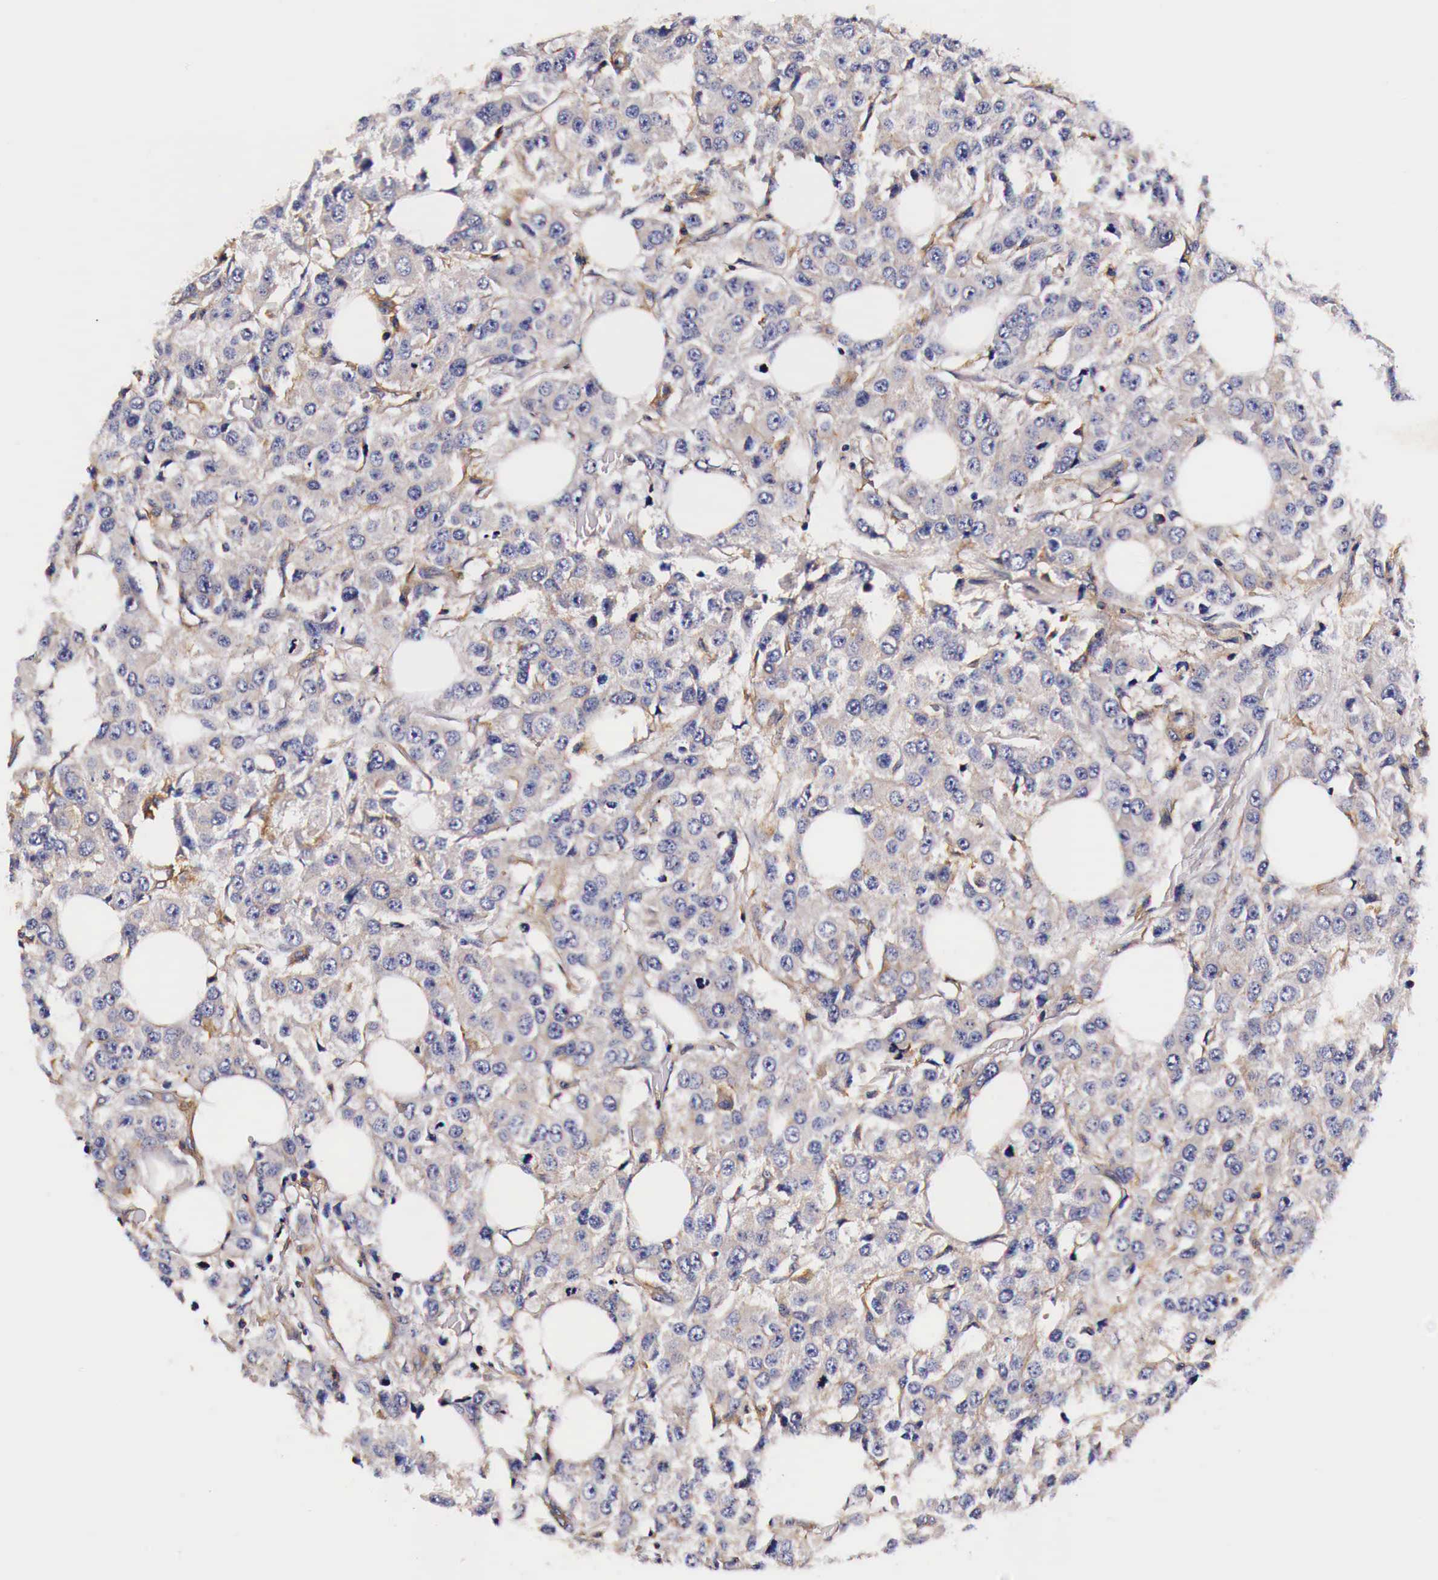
{"staining": {"intensity": "negative", "quantity": "none", "location": "none"}, "tissue": "breast cancer", "cell_type": "Tumor cells", "image_type": "cancer", "snomed": [{"axis": "morphology", "description": "Duct carcinoma"}, {"axis": "topography", "description": "Breast"}], "caption": "An image of human breast cancer is negative for staining in tumor cells.", "gene": "RP2", "patient": {"sex": "female", "age": 58}}